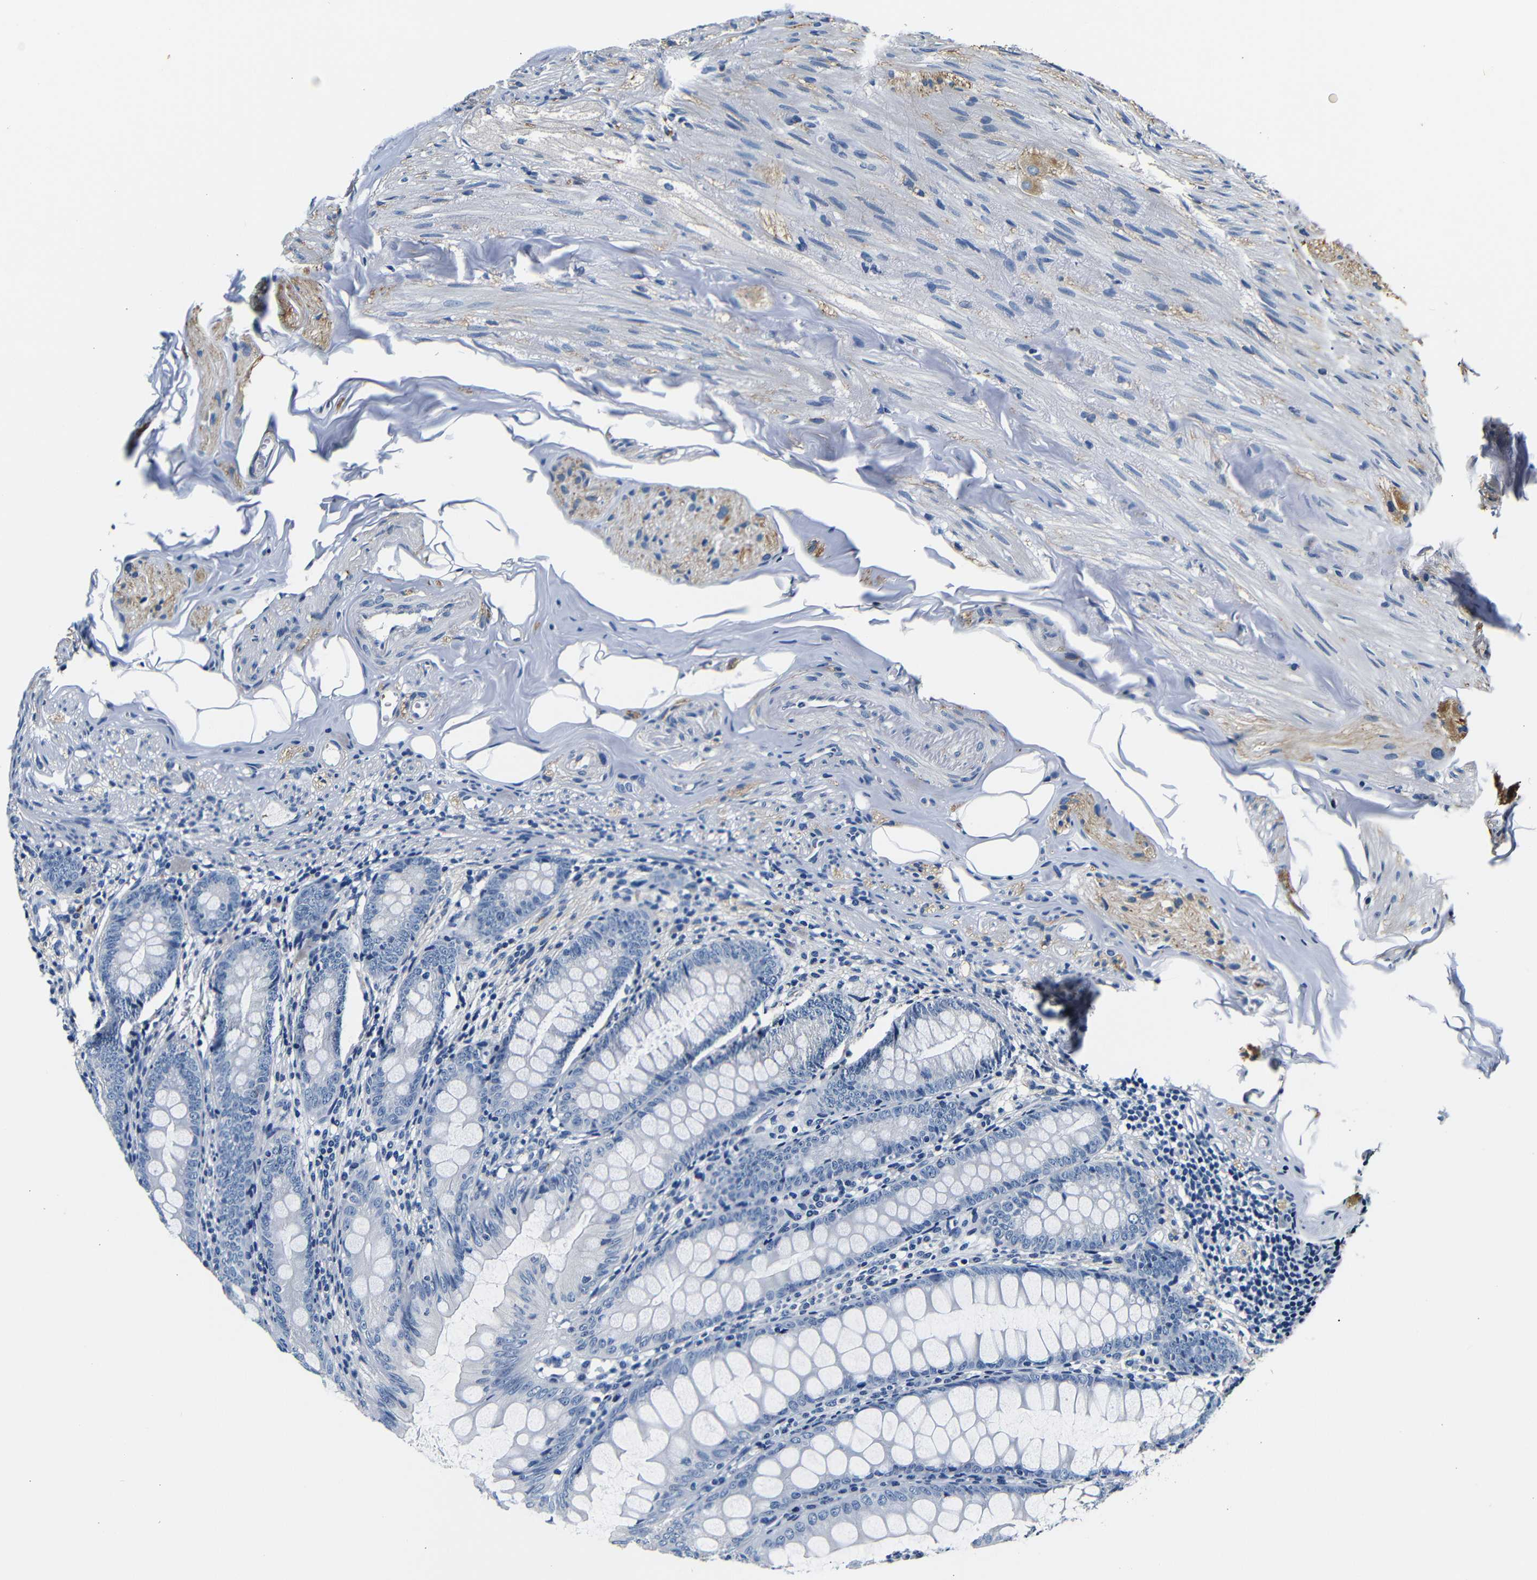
{"staining": {"intensity": "weak", "quantity": "<25%", "location": "cytoplasmic/membranous"}, "tissue": "appendix", "cell_type": "Glandular cells", "image_type": "normal", "snomed": [{"axis": "morphology", "description": "Normal tissue, NOS"}, {"axis": "topography", "description": "Appendix"}], "caption": "An image of appendix stained for a protein demonstrates no brown staining in glandular cells. (Brightfield microscopy of DAB immunohistochemistry at high magnification).", "gene": "GP1BA", "patient": {"sex": "female", "age": 77}}